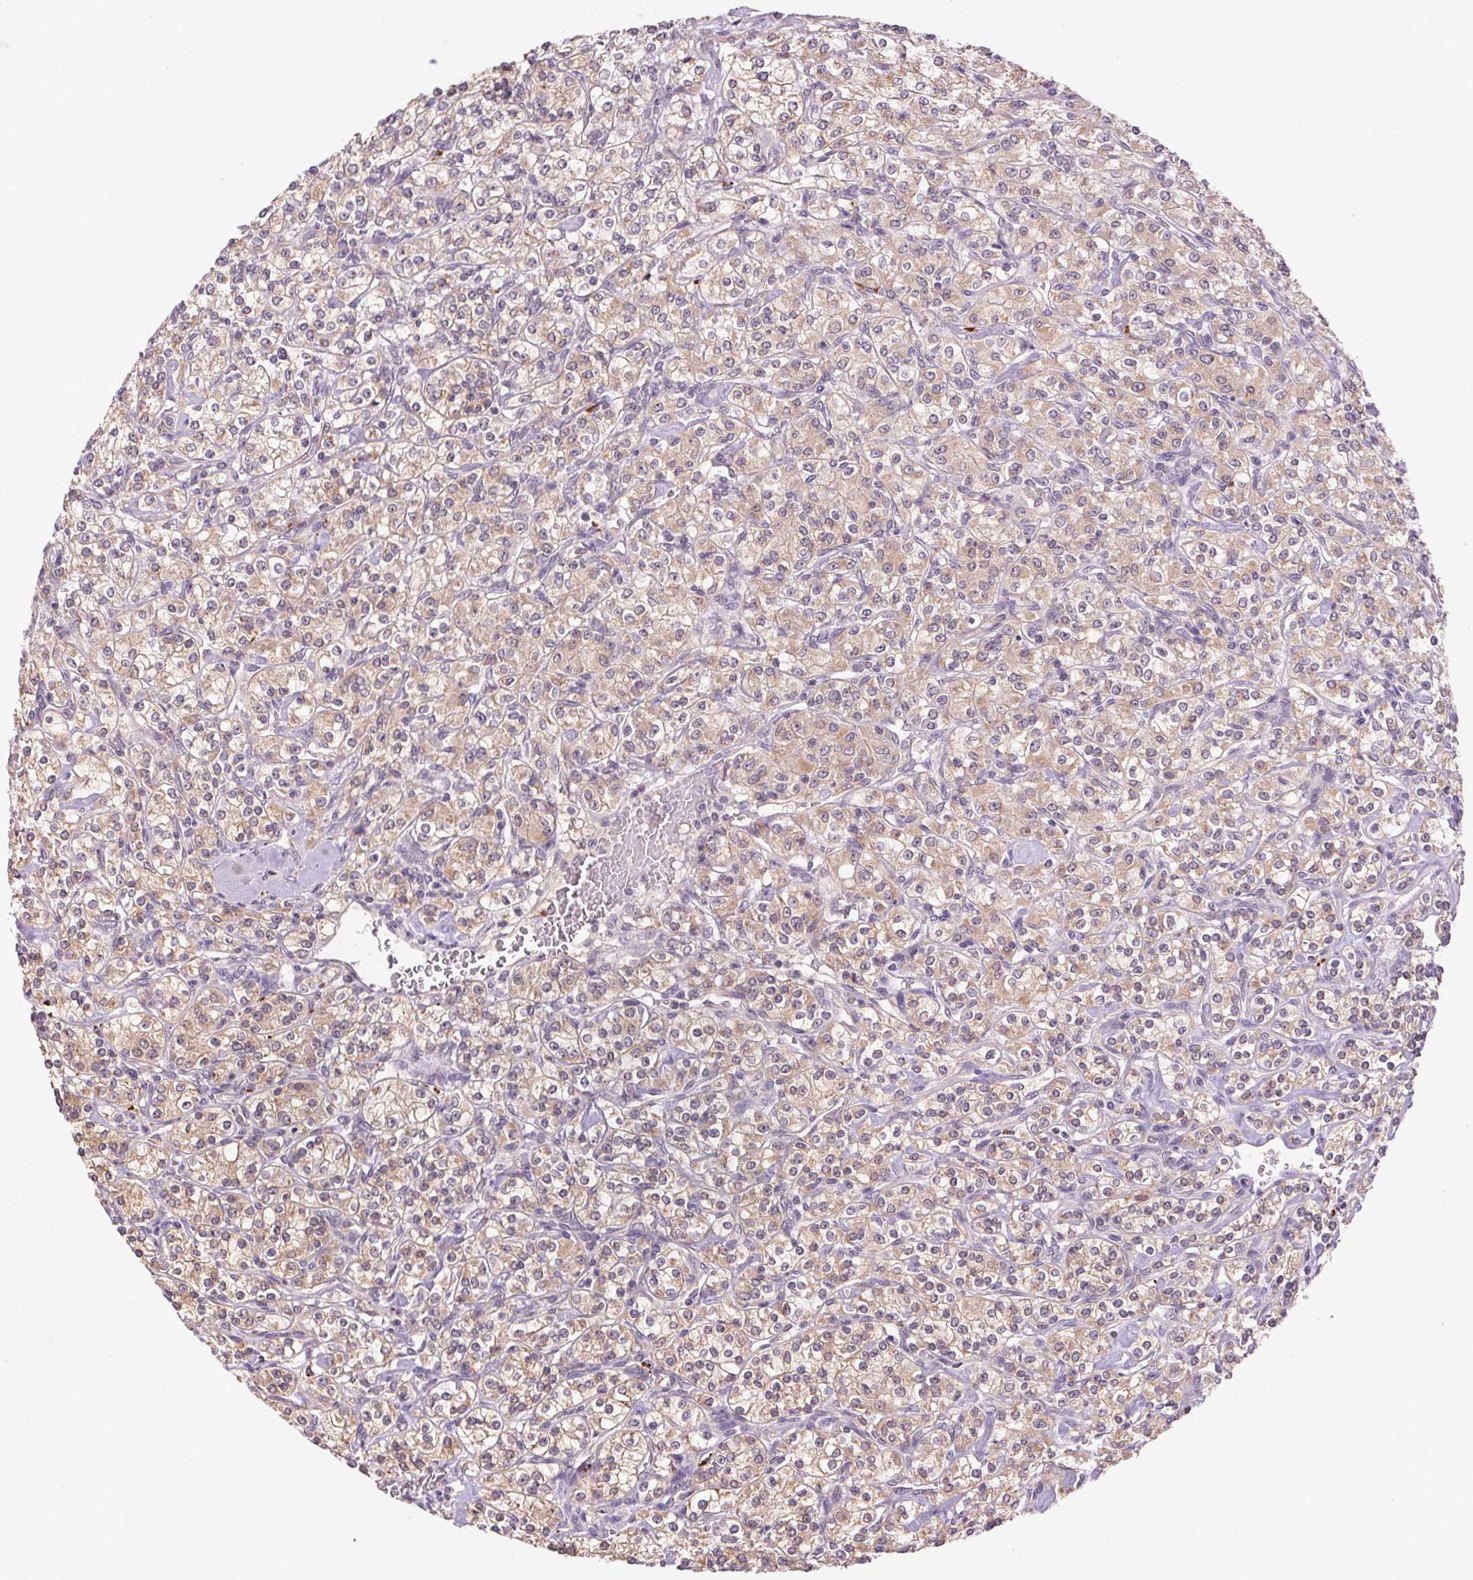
{"staining": {"intensity": "weak", "quantity": ">75%", "location": "cytoplasmic/membranous"}, "tissue": "renal cancer", "cell_type": "Tumor cells", "image_type": "cancer", "snomed": [{"axis": "morphology", "description": "Adenocarcinoma, NOS"}, {"axis": "topography", "description": "Kidney"}], "caption": "There is low levels of weak cytoplasmic/membranous positivity in tumor cells of renal cancer, as demonstrated by immunohistochemical staining (brown color).", "gene": "ADH5", "patient": {"sex": "male", "age": 77}}